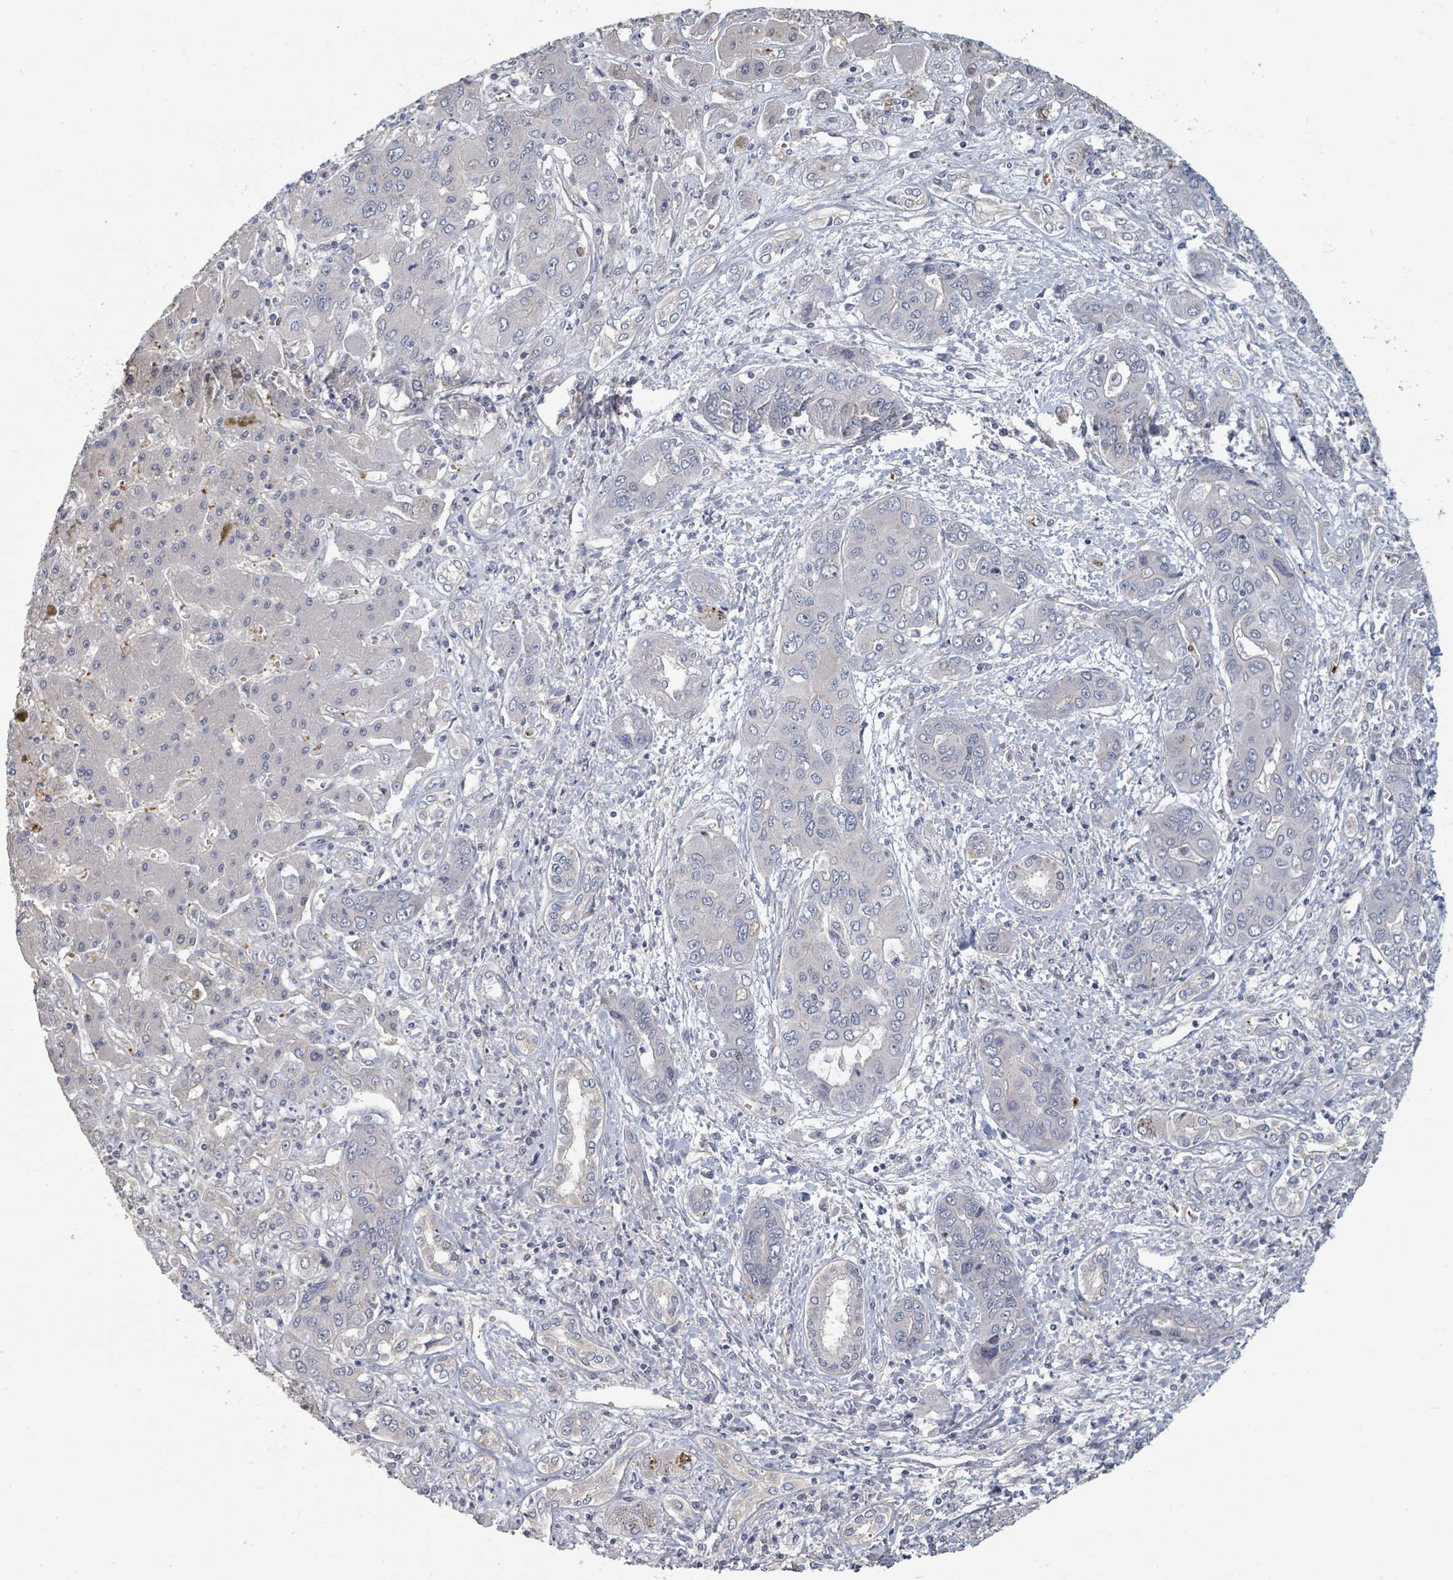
{"staining": {"intensity": "negative", "quantity": "none", "location": "none"}, "tissue": "liver cancer", "cell_type": "Tumor cells", "image_type": "cancer", "snomed": [{"axis": "morphology", "description": "Cholangiocarcinoma"}, {"axis": "topography", "description": "Liver"}], "caption": "Photomicrograph shows no significant protein positivity in tumor cells of liver cancer.", "gene": "PLAUR", "patient": {"sex": "male", "age": 67}}